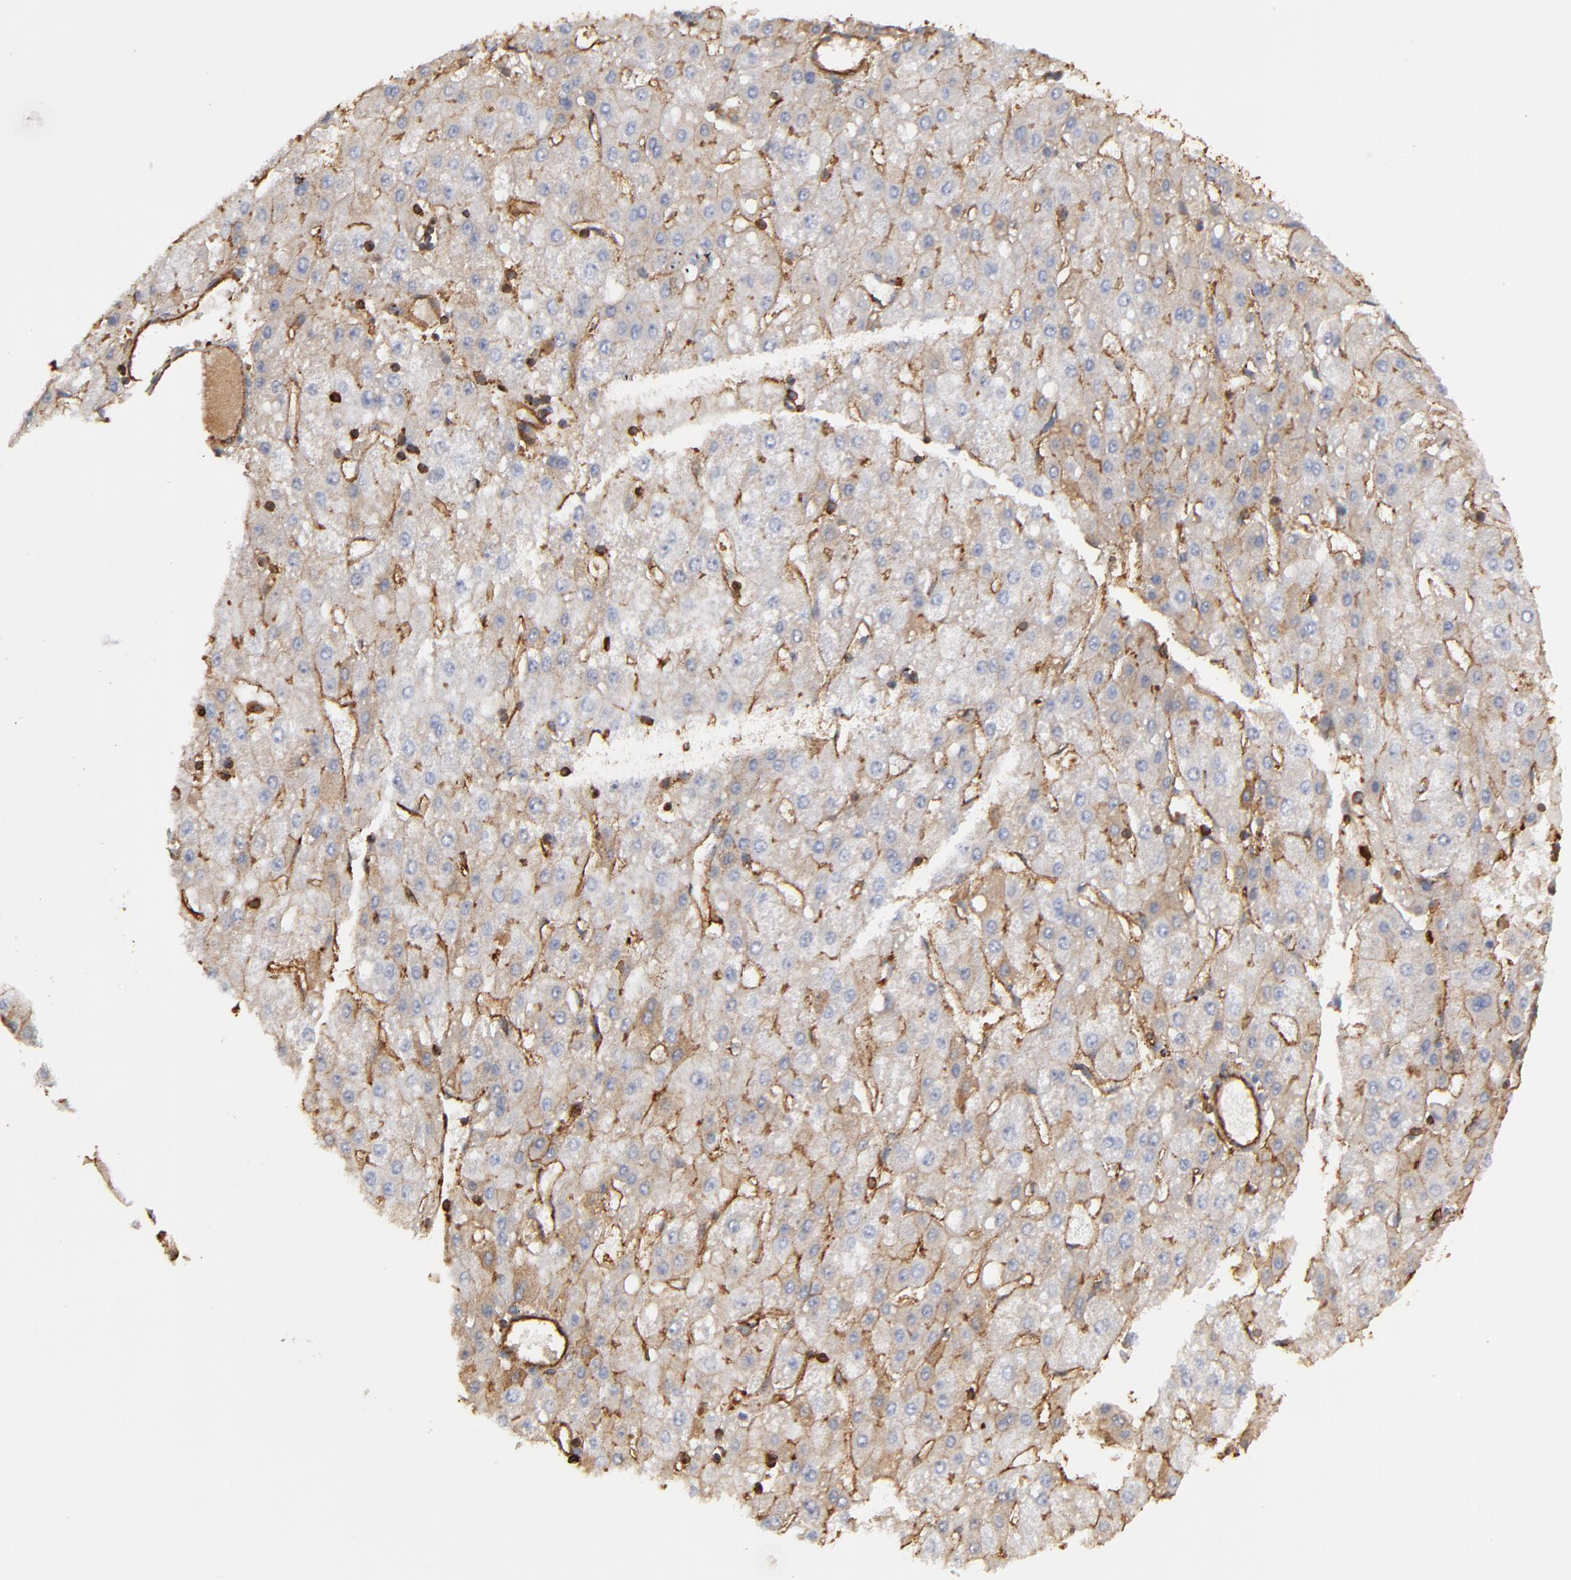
{"staining": {"intensity": "weak", "quantity": ">75%", "location": "cytoplasmic/membranous"}, "tissue": "liver cancer", "cell_type": "Tumor cells", "image_type": "cancer", "snomed": [{"axis": "morphology", "description": "Carcinoma, Hepatocellular, NOS"}, {"axis": "topography", "description": "Liver"}], "caption": "A brown stain highlights weak cytoplasmic/membranous expression of a protein in human hepatocellular carcinoma (liver) tumor cells. (DAB = brown stain, brightfield microscopy at high magnification).", "gene": "ACTN4", "patient": {"sex": "female", "age": 52}}